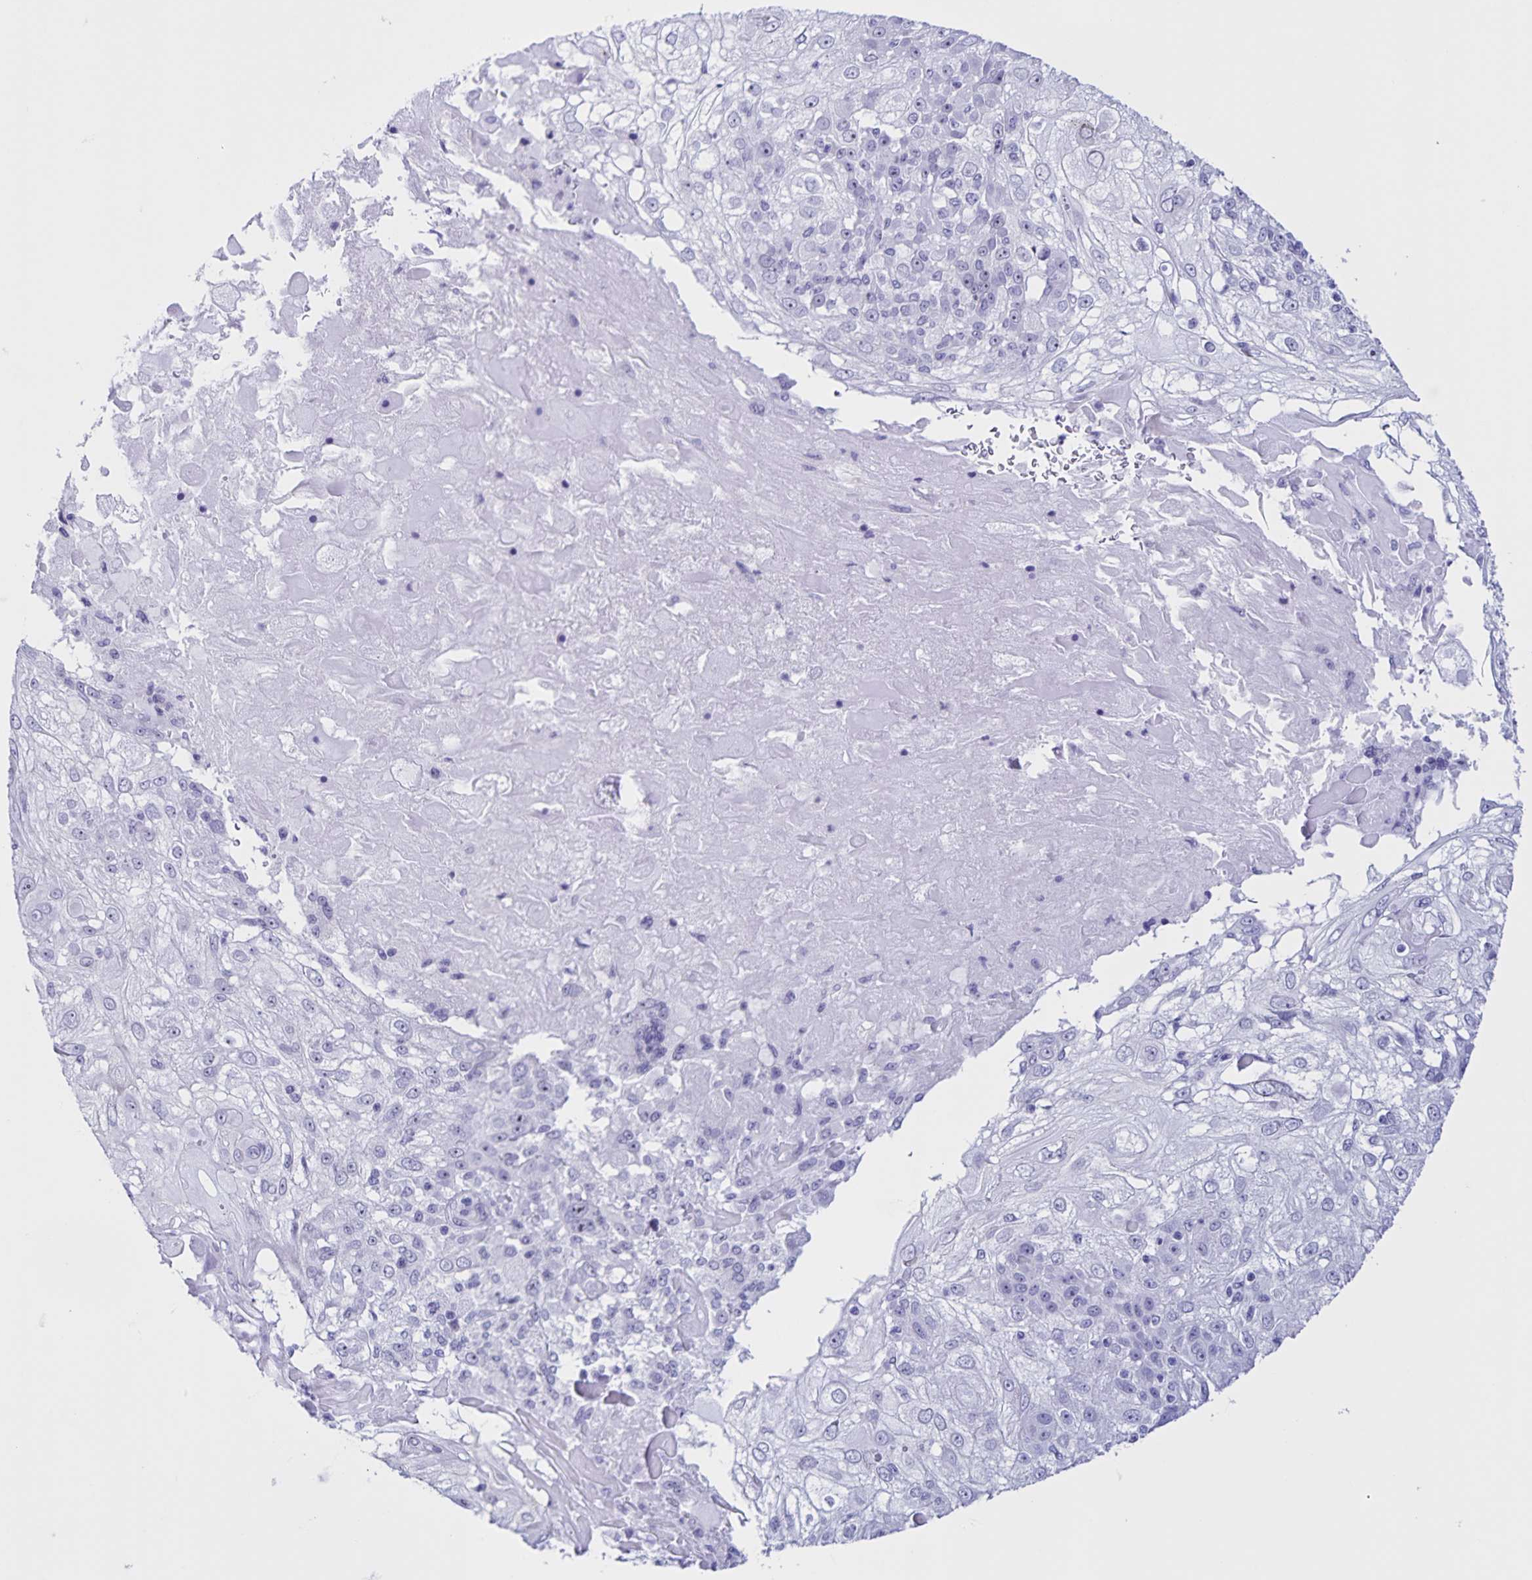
{"staining": {"intensity": "weak", "quantity": "<25%", "location": "nuclear"}, "tissue": "skin cancer", "cell_type": "Tumor cells", "image_type": "cancer", "snomed": [{"axis": "morphology", "description": "Normal tissue, NOS"}, {"axis": "morphology", "description": "Squamous cell carcinoma, NOS"}, {"axis": "topography", "description": "Skin"}], "caption": "A high-resolution photomicrograph shows immunohistochemistry staining of skin squamous cell carcinoma, which demonstrates no significant staining in tumor cells.", "gene": "FAM170A", "patient": {"sex": "female", "age": 83}}